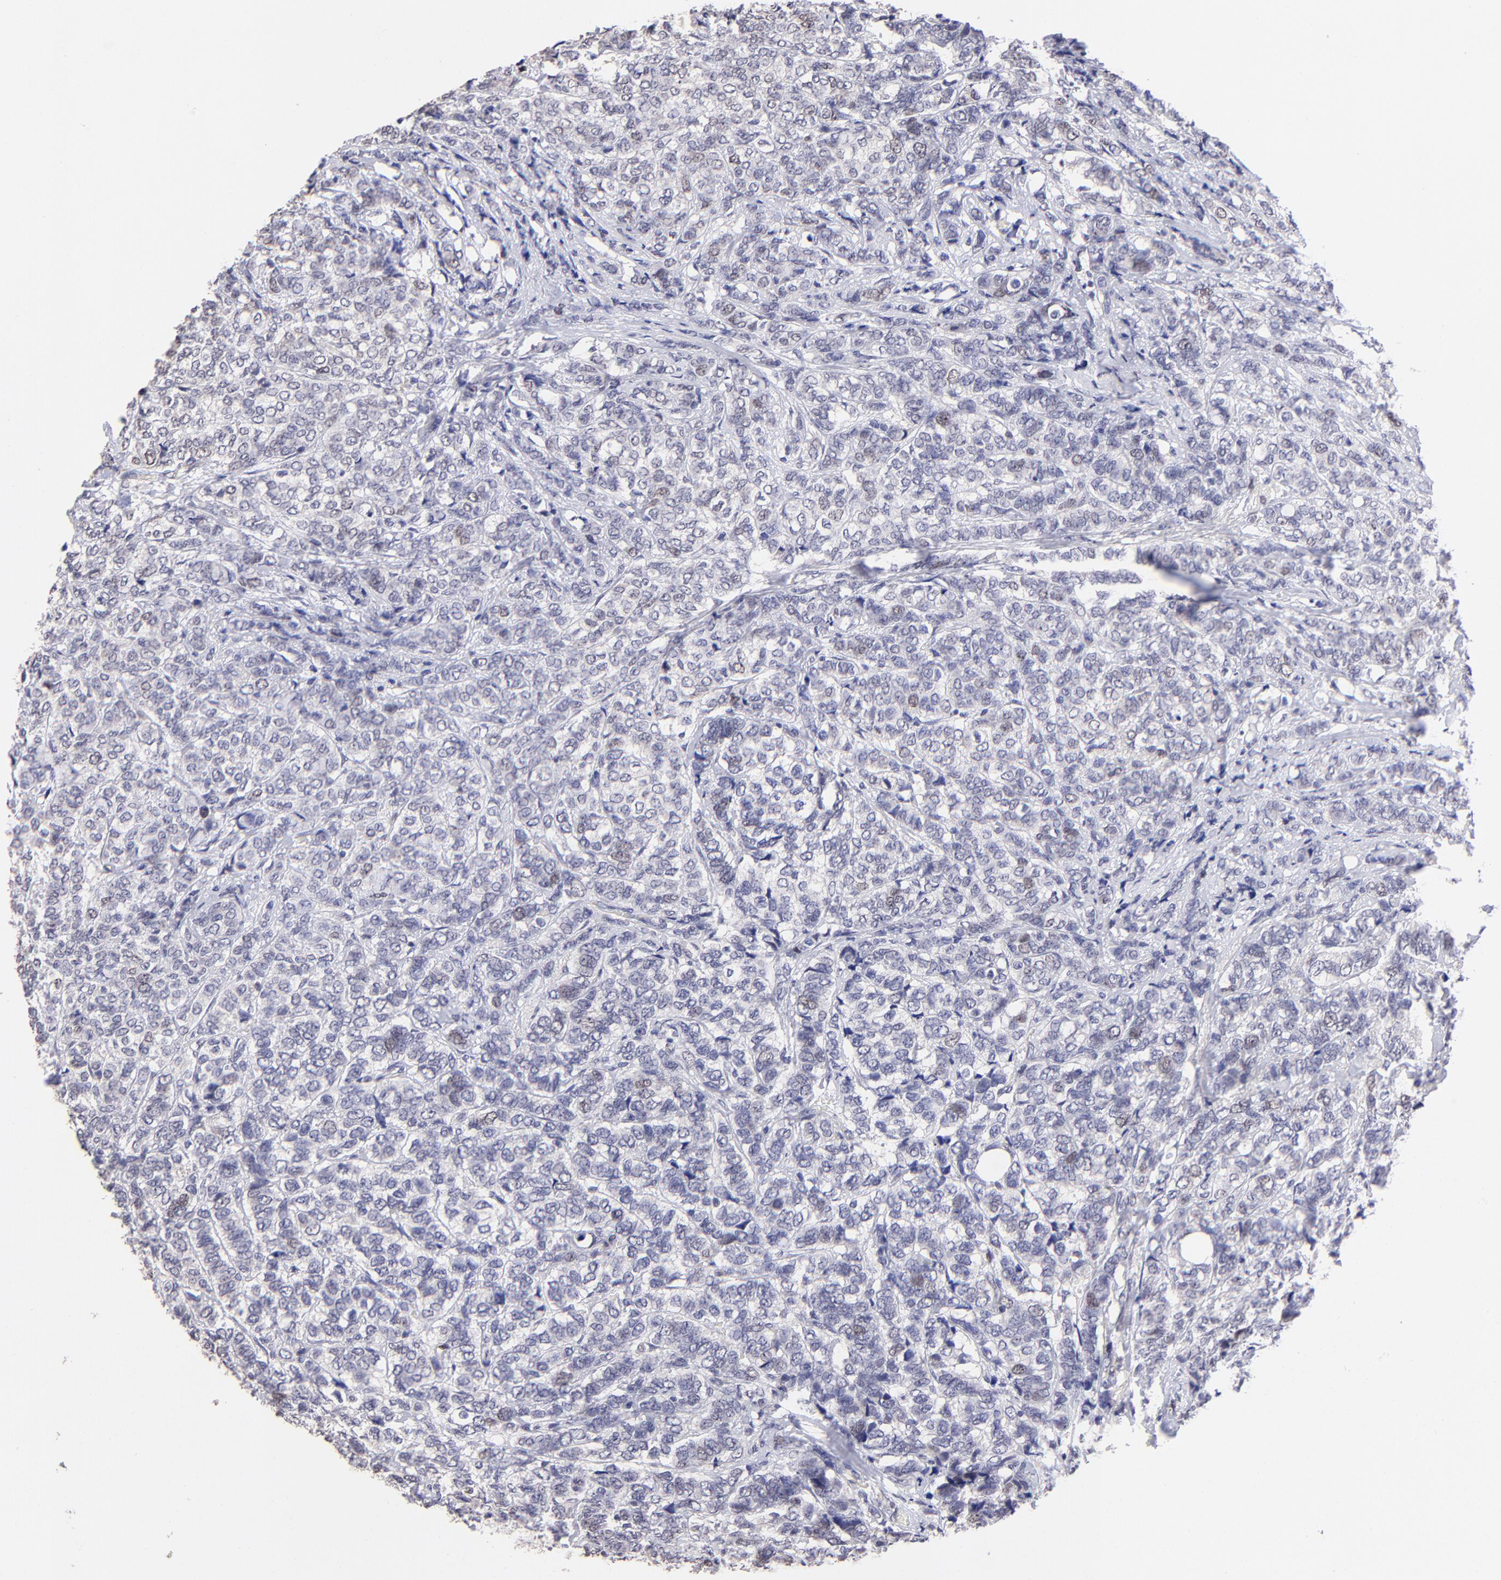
{"staining": {"intensity": "moderate", "quantity": "<25%", "location": "nuclear"}, "tissue": "breast cancer", "cell_type": "Tumor cells", "image_type": "cancer", "snomed": [{"axis": "morphology", "description": "Lobular carcinoma"}, {"axis": "topography", "description": "Breast"}], "caption": "Breast lobular carcinoma stained with IHC demonstrates moderate nuclear expression in about <25% of tumor cells.", "gene": "DNMT1", "patient": {"sex": "female", "age": 60}}